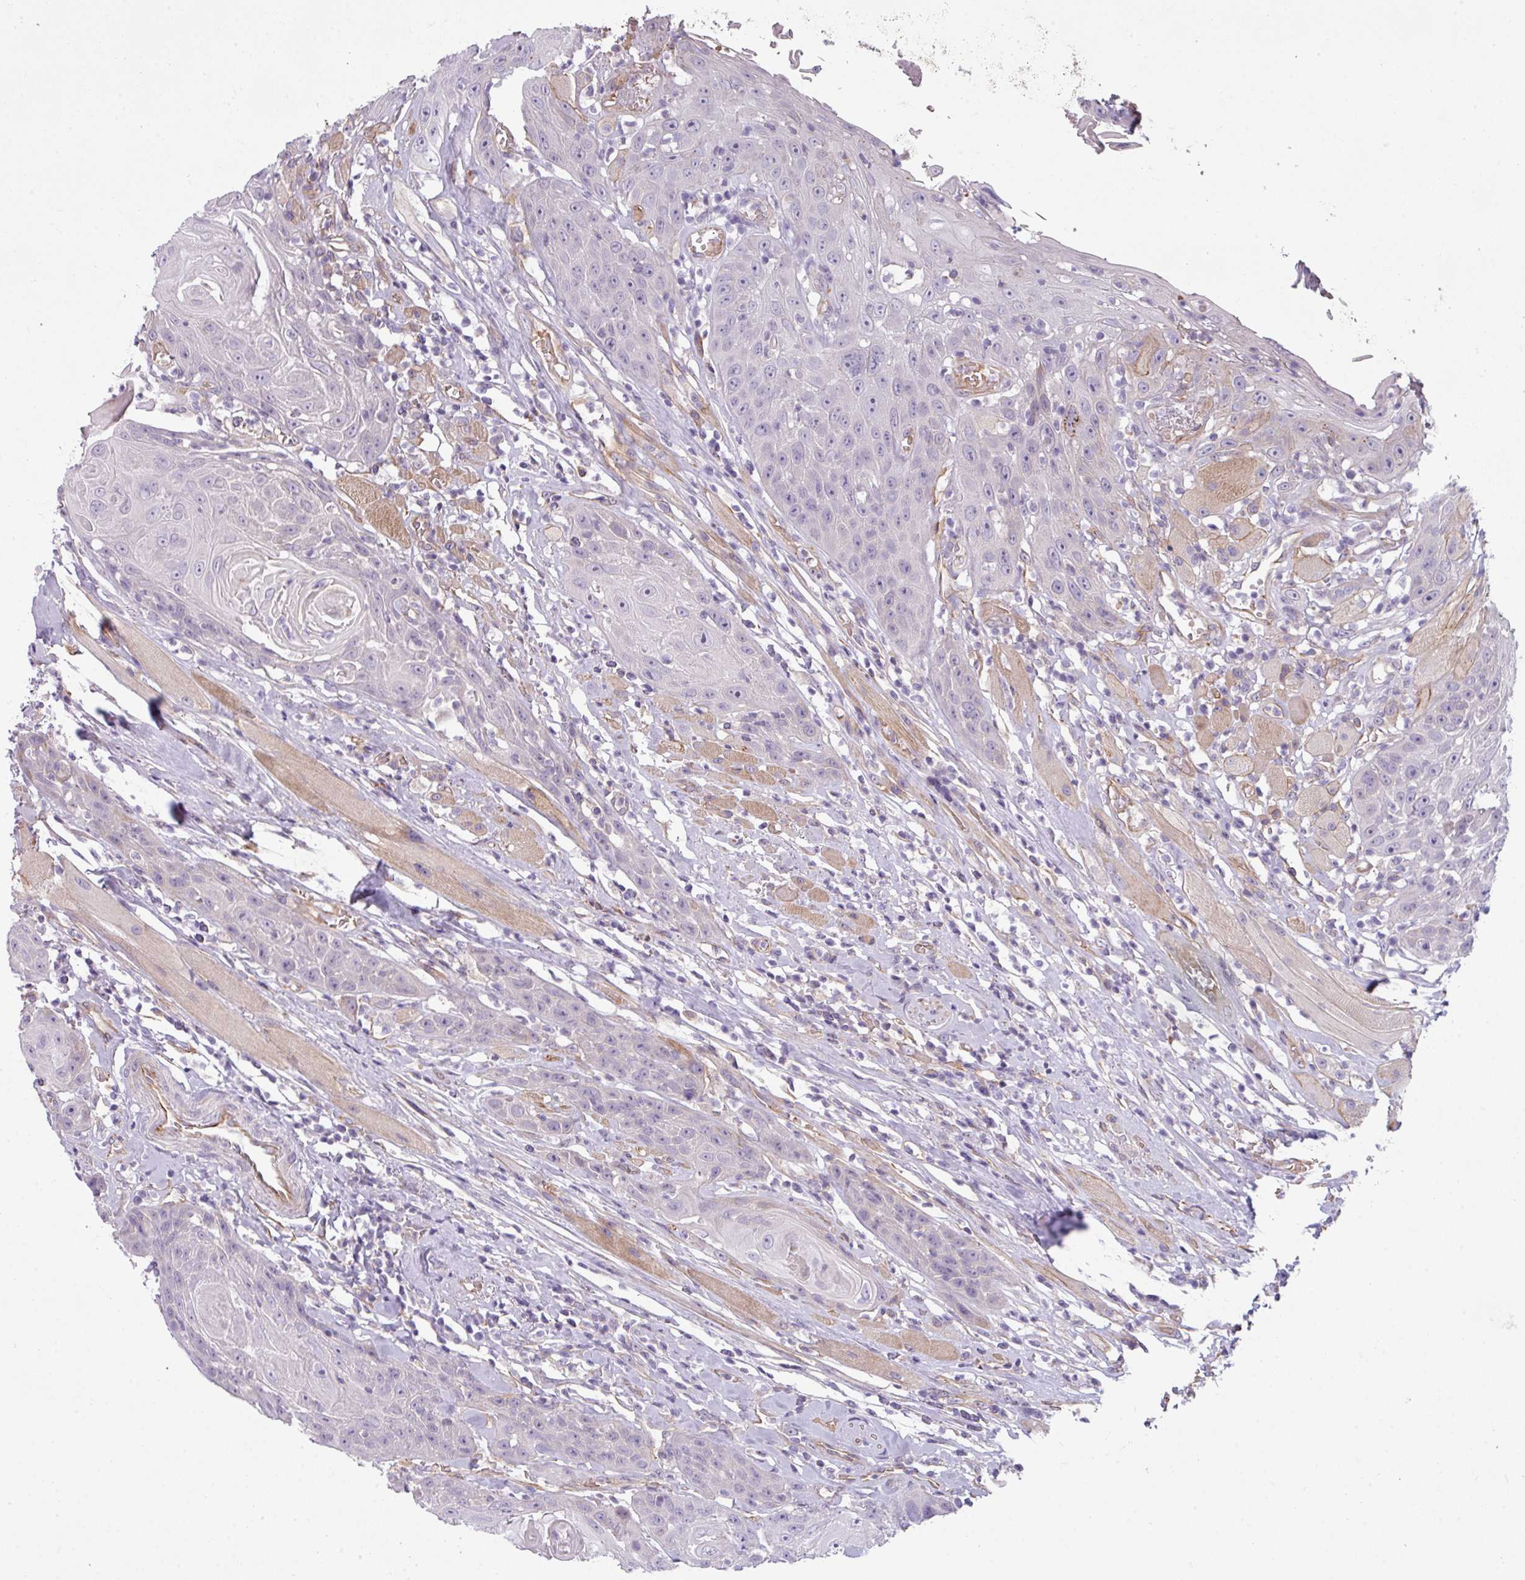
{"staining": {"intensity": "negative", "quantity": "none", "location": "none"}, "tissue": "head and neck cancer", "cell_type": "Tumor cells", "image_type": "cancer", "snomed": [{"axis": "morphology", "description": "Squamous cell carcinoma, NOS"}, {"axis": "topography", "description": "Head-Neck"}], "caption": "Protein analysis of squamous cell carcinoma (head and neck) shows no significant staining in tumor cells. Nuclei are stained in blue.", "gene": "BUD23", "patient": {"sex": "female", "age": 59}}